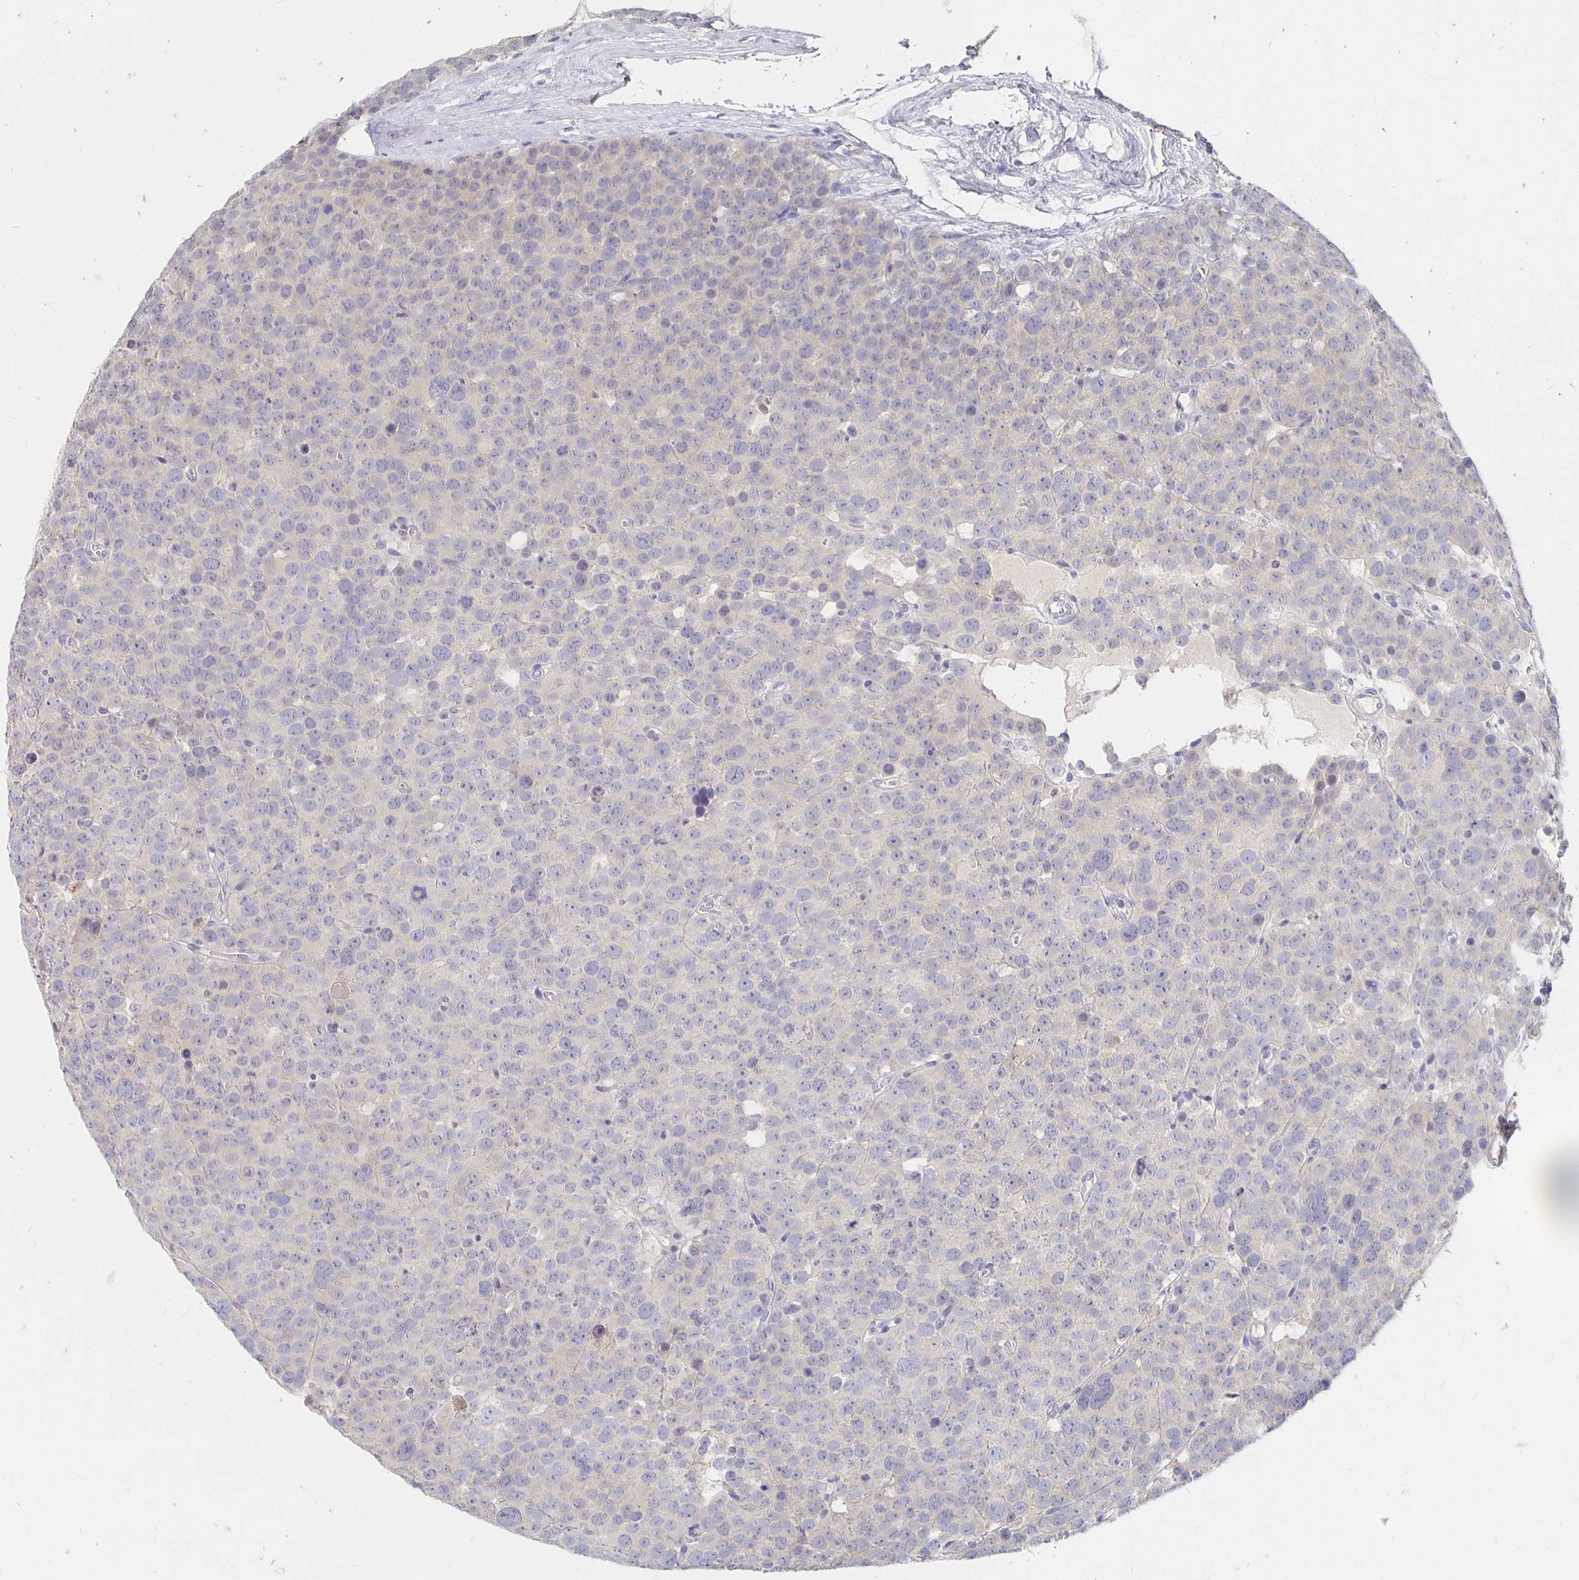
{"staining": {"intensity": "negative", "quantity": "none", "location": "none"}, "tissue": "testis cancer", "cell_type": "Tumor cells", "image_type": "cancer", "snomed": [{"axis": "morphology", "description": "Seminoma, NOS"}, {"axis": "topography", "description": "Testis"}], "caption": "The micrograph demonstrates no significant positivity in tumor cells of testis seminoma. (DAB immunohistochemistry (IHC) with hematoxylin counter stain).", "gene": "FKRP", "patient": {"sex": "male", "age": 71}}